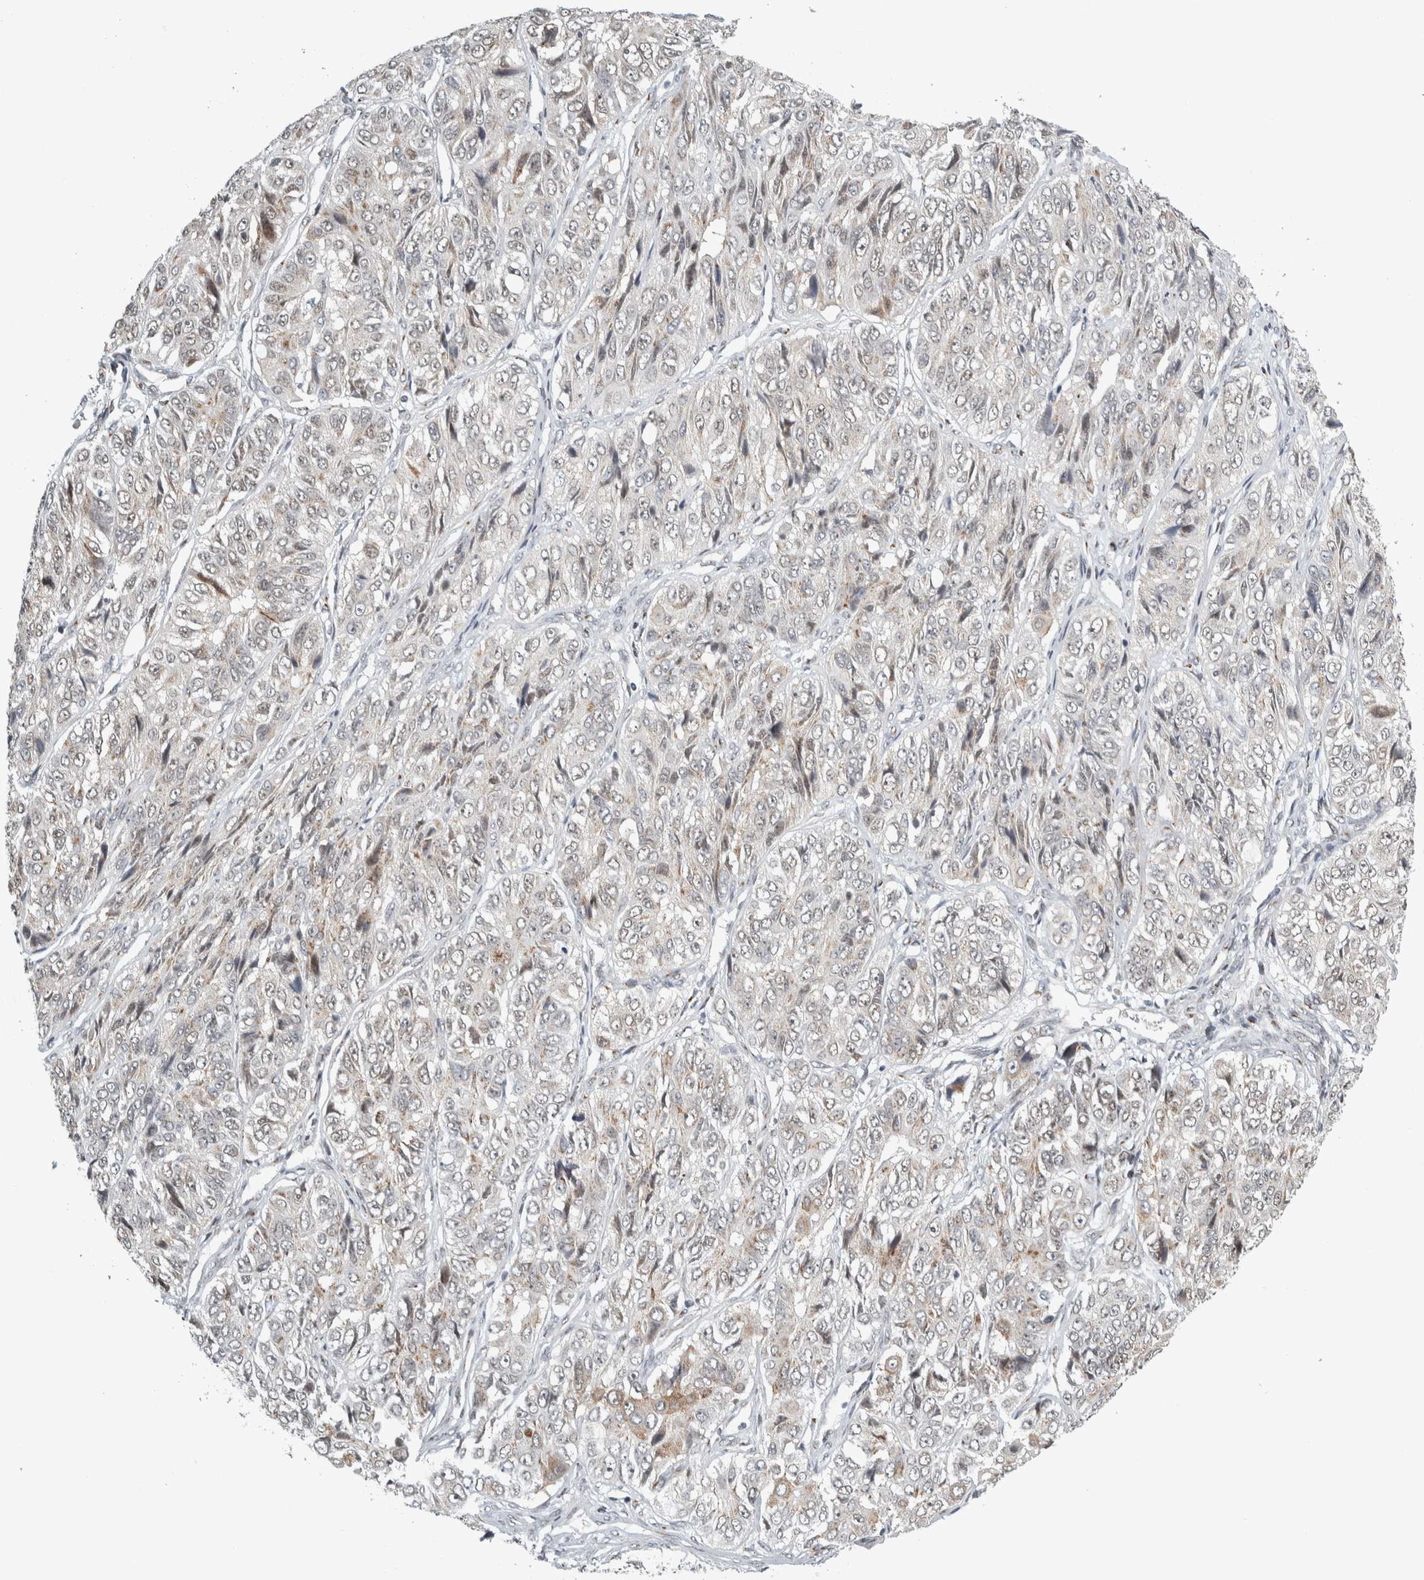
{"staining": {"intensity": "weak", "quantity": "<25%", "location": "cytoplasmic/membranous,nuclear"}, "tissue": "ovarian cancer", "cell_type": "Tumor cells", "image_type": "cancer", "snomed": [{"axis": "morphology", "description": "Carcinoma, endometroid"}, {"axis": "topography", "description": "Ovary"}], "caption": "IHC of human ovarian cancer (endometroid carcinoma) shows no positivity in tumor cells.", "gene": "ZMYND8", "patient": {"sex": "female", "age": 51}}